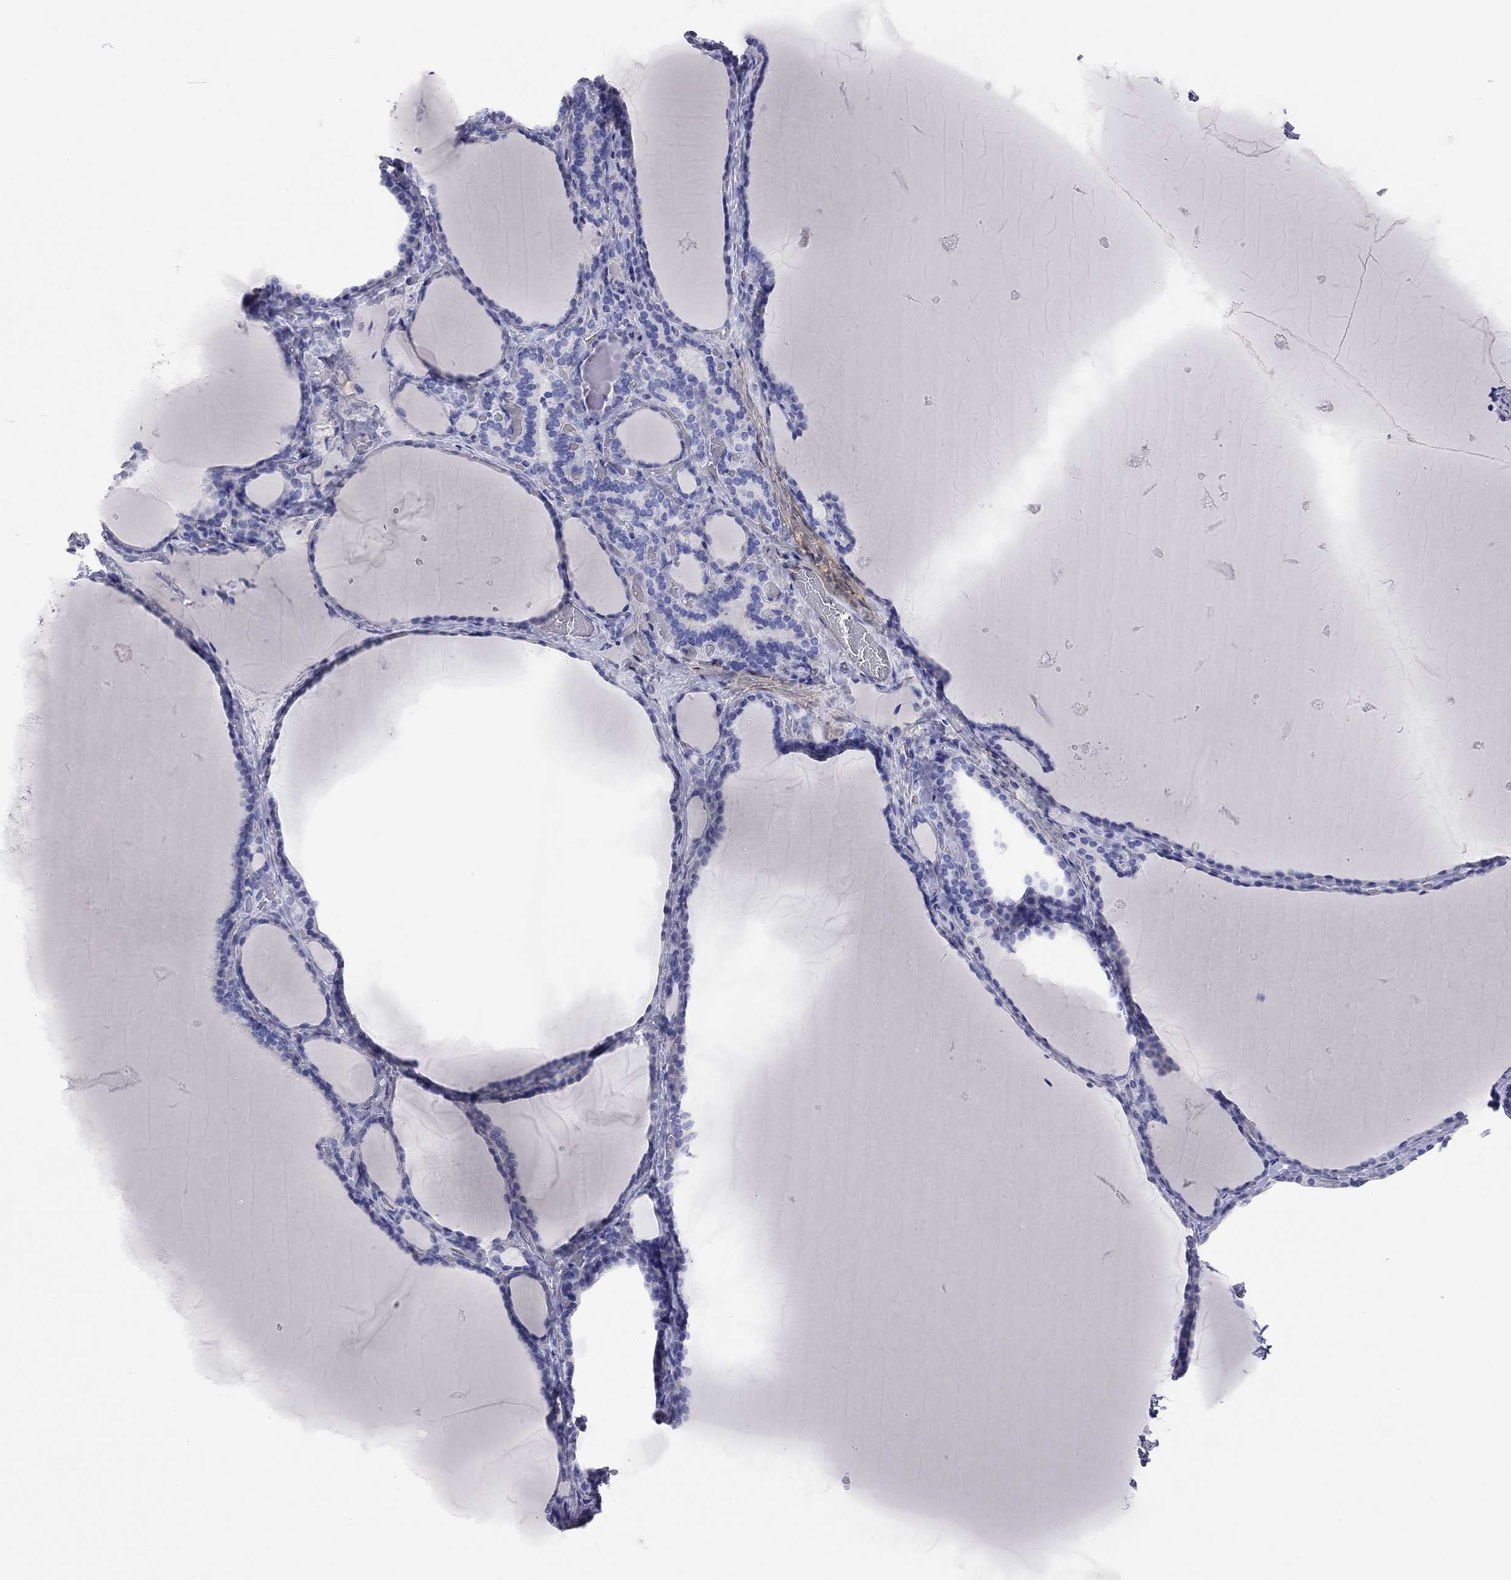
{"staining": {"intensity": "negative", "quantity": "none", "location": "none"}, "tissue": "thyroid gland", "cell_type": "Glandular cells", "image_type": "normal", "snomed": [{"axis": "morphology", "description": "Normal tissue, NOS"}, {"axis": "morphology", "description": "Hyperplasia, NOS"}, {"axis": "topography", "description": "Thyroid gland"}], "caption": "The immunohistochemistry image has no significant positivity in glandular cells of thyroid gland. (Brightfield microscopy of DAB immunohistochemistry at high magnification).", "gene": "ADCYAP1", "patient": {"sex": "female", "age": 27}}